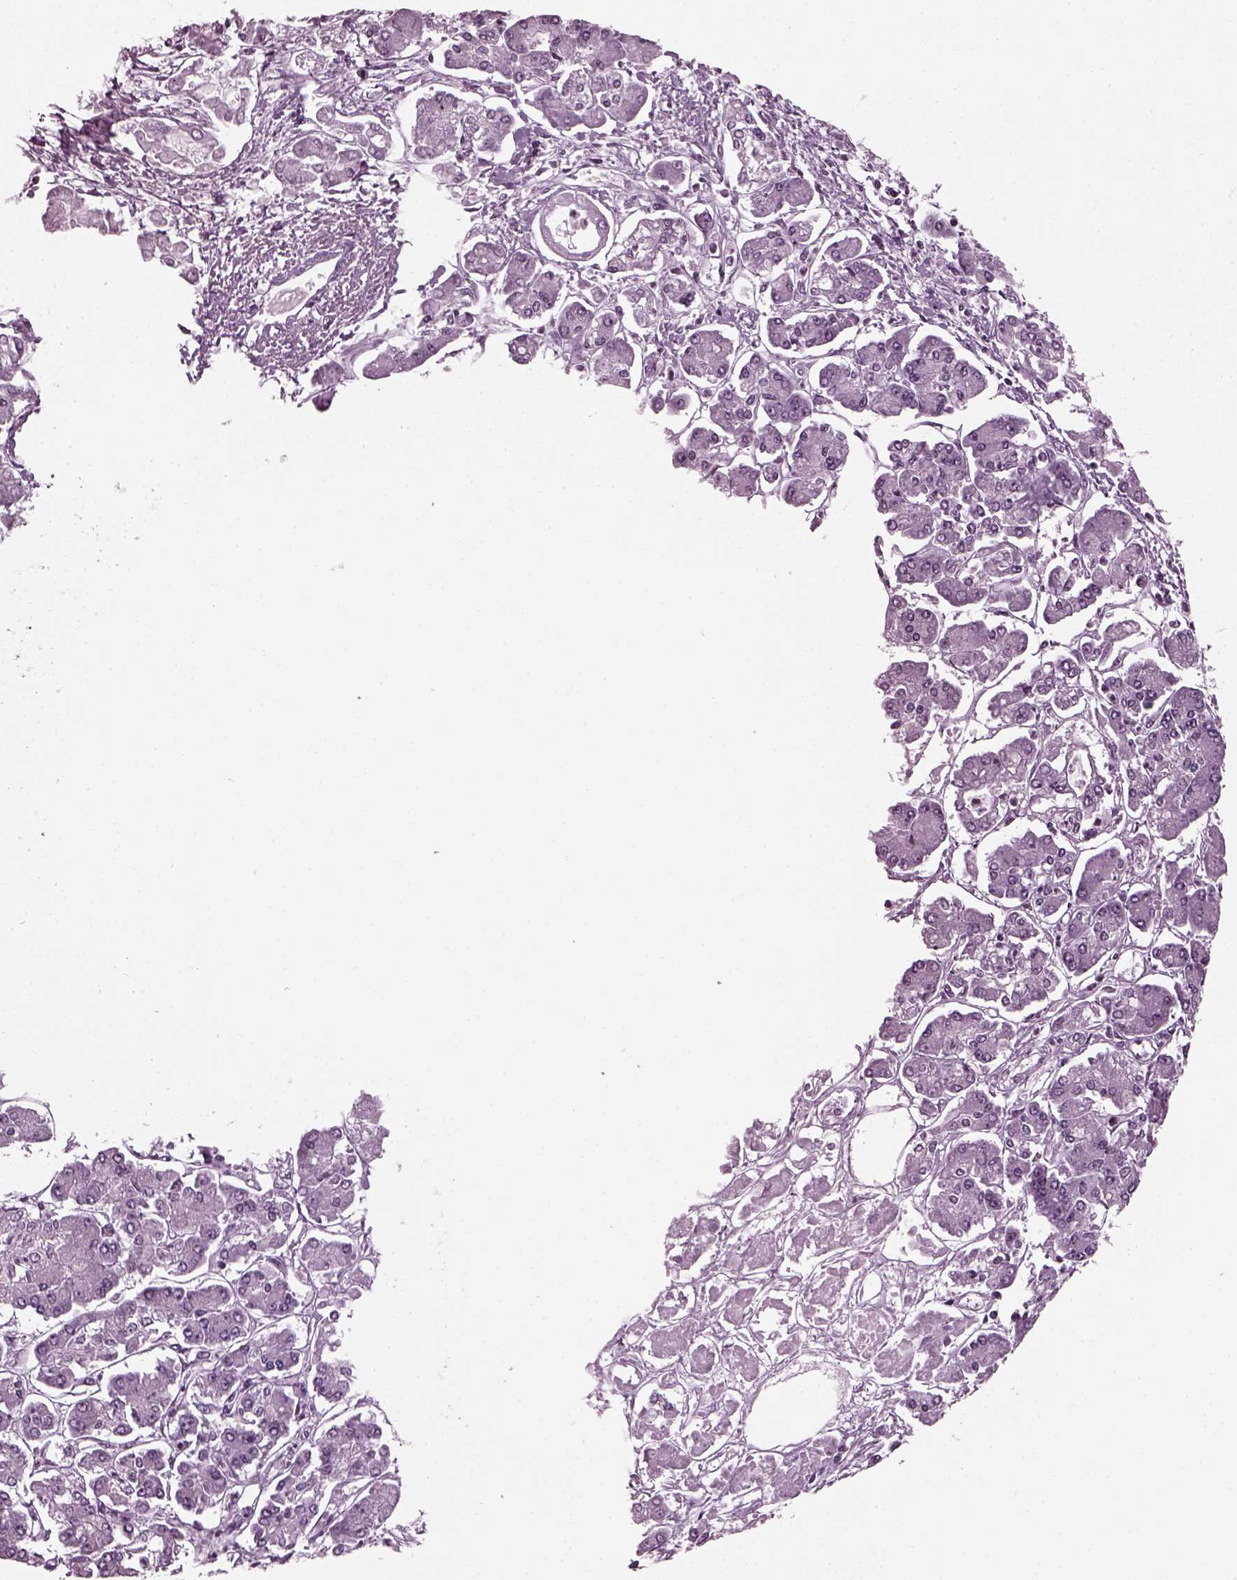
{"staining": {"intensity": "negative", "quantity": "none", "location": "none"}, "tissue": "pancreatic cancer", "cell_type": "Tumor cells", "image_type": "cancer", "snomed": [{"axis": "morphology", "description": "Adenocarcinoma, NOS"}, {"axis": "topography", "description": "Pancreas"}], "caption": "Immunohistochemical staining of pancreatic cancer reveals no significant positivity in tumor cells.", "gene": "DPYSL5", "patient": {"sex": "male", "age": 85}}